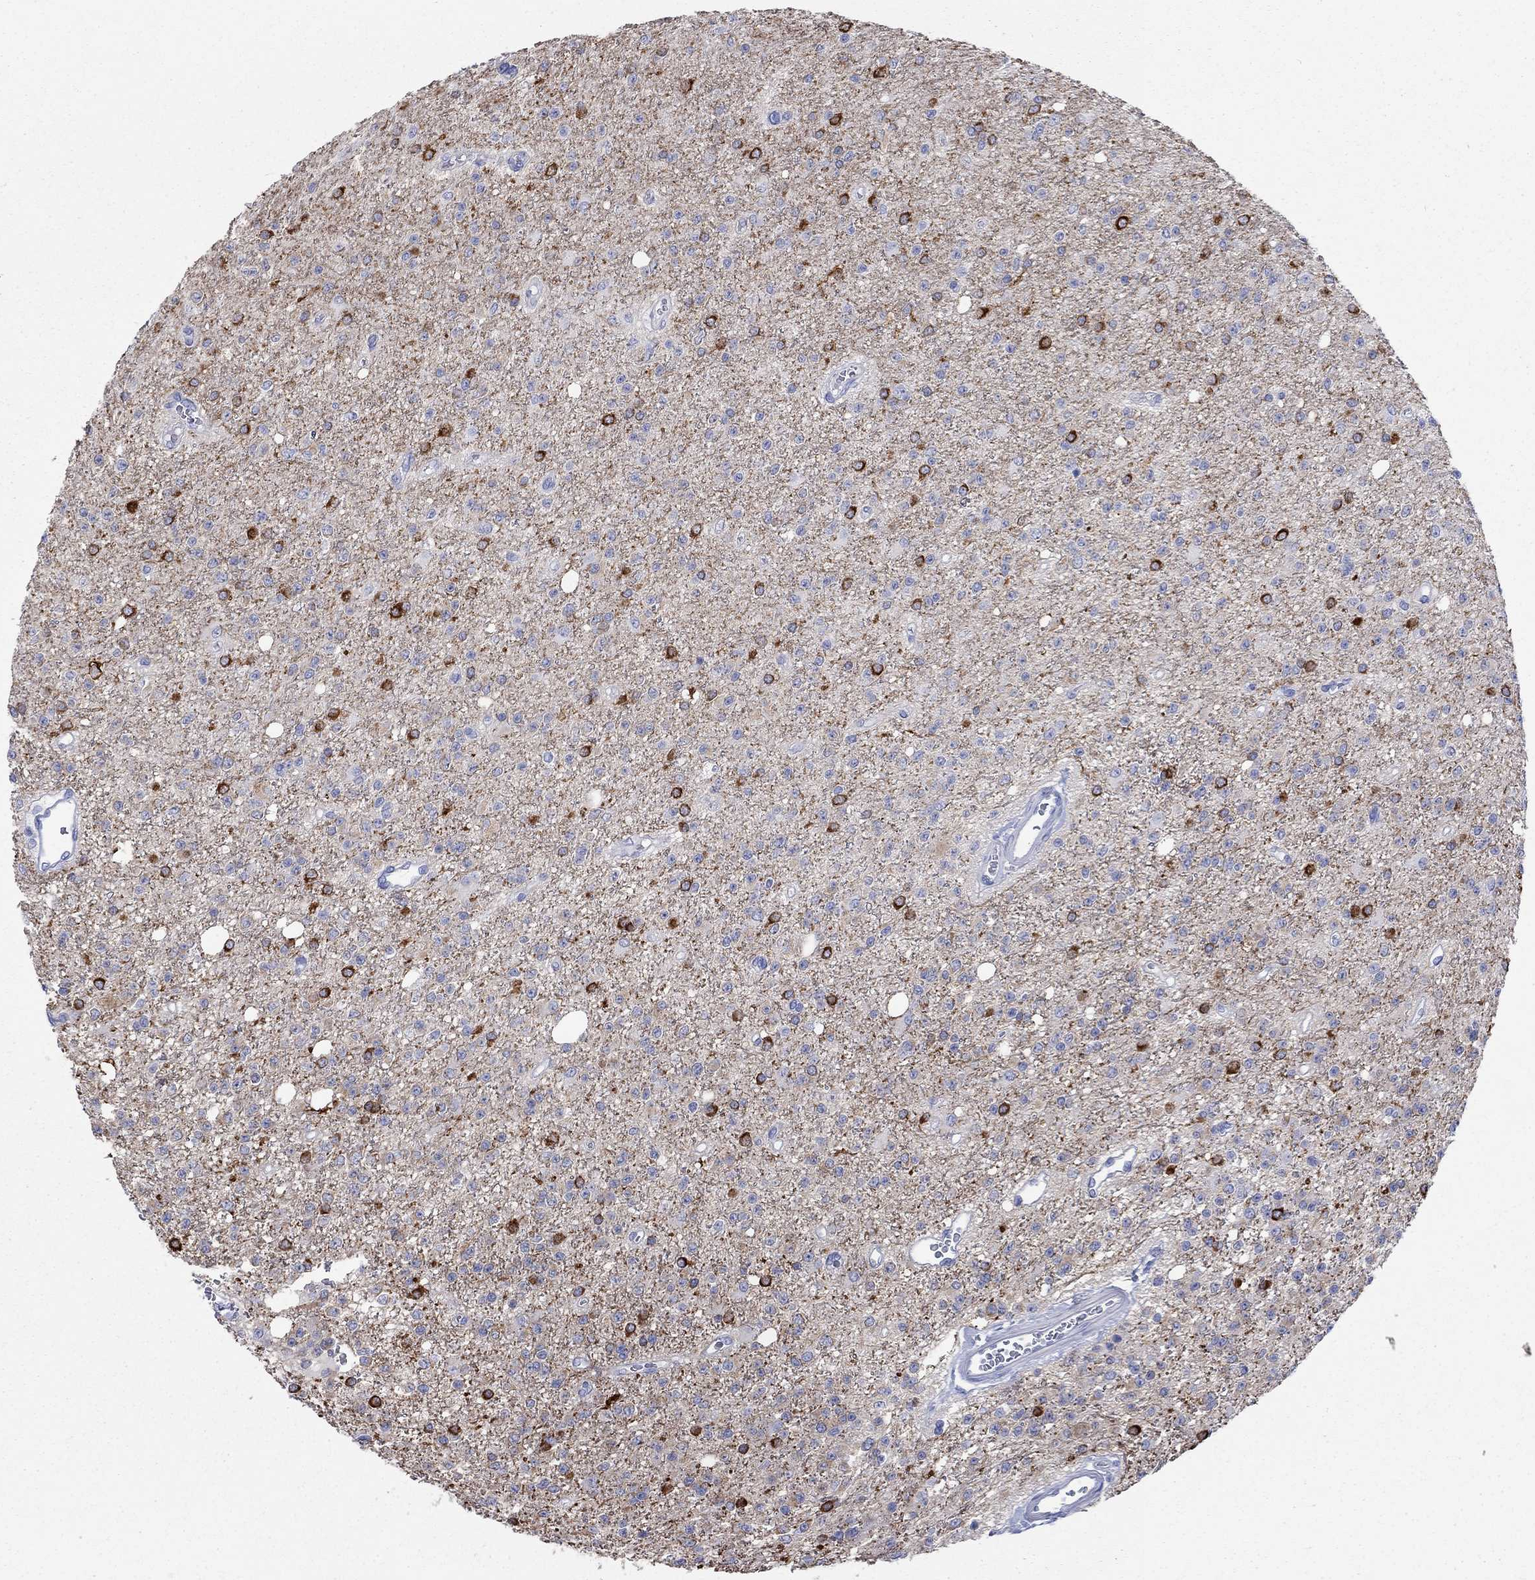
{"staining": {"intensity": "strong", "quantity": "<25%", "location": "cytoplasmic/membranous"}, "tissue": "glioma", "cell_type": "Tumor cells", "image_type": "cancer", "snomed": [{"axis": "morphology", "description": "Glioma, malignant, Low grade"}, {"axis": "topography", "description": "Brain"}], "caption": "Low-grade glioma (malignant) was stained to show a protein in brown. There is medium levels of strong cytoplasmic/membranous expression in approximately <25% of tumor cells.", "gene": "SPATA9", "patient": {"sex": "female", "age": 45}}